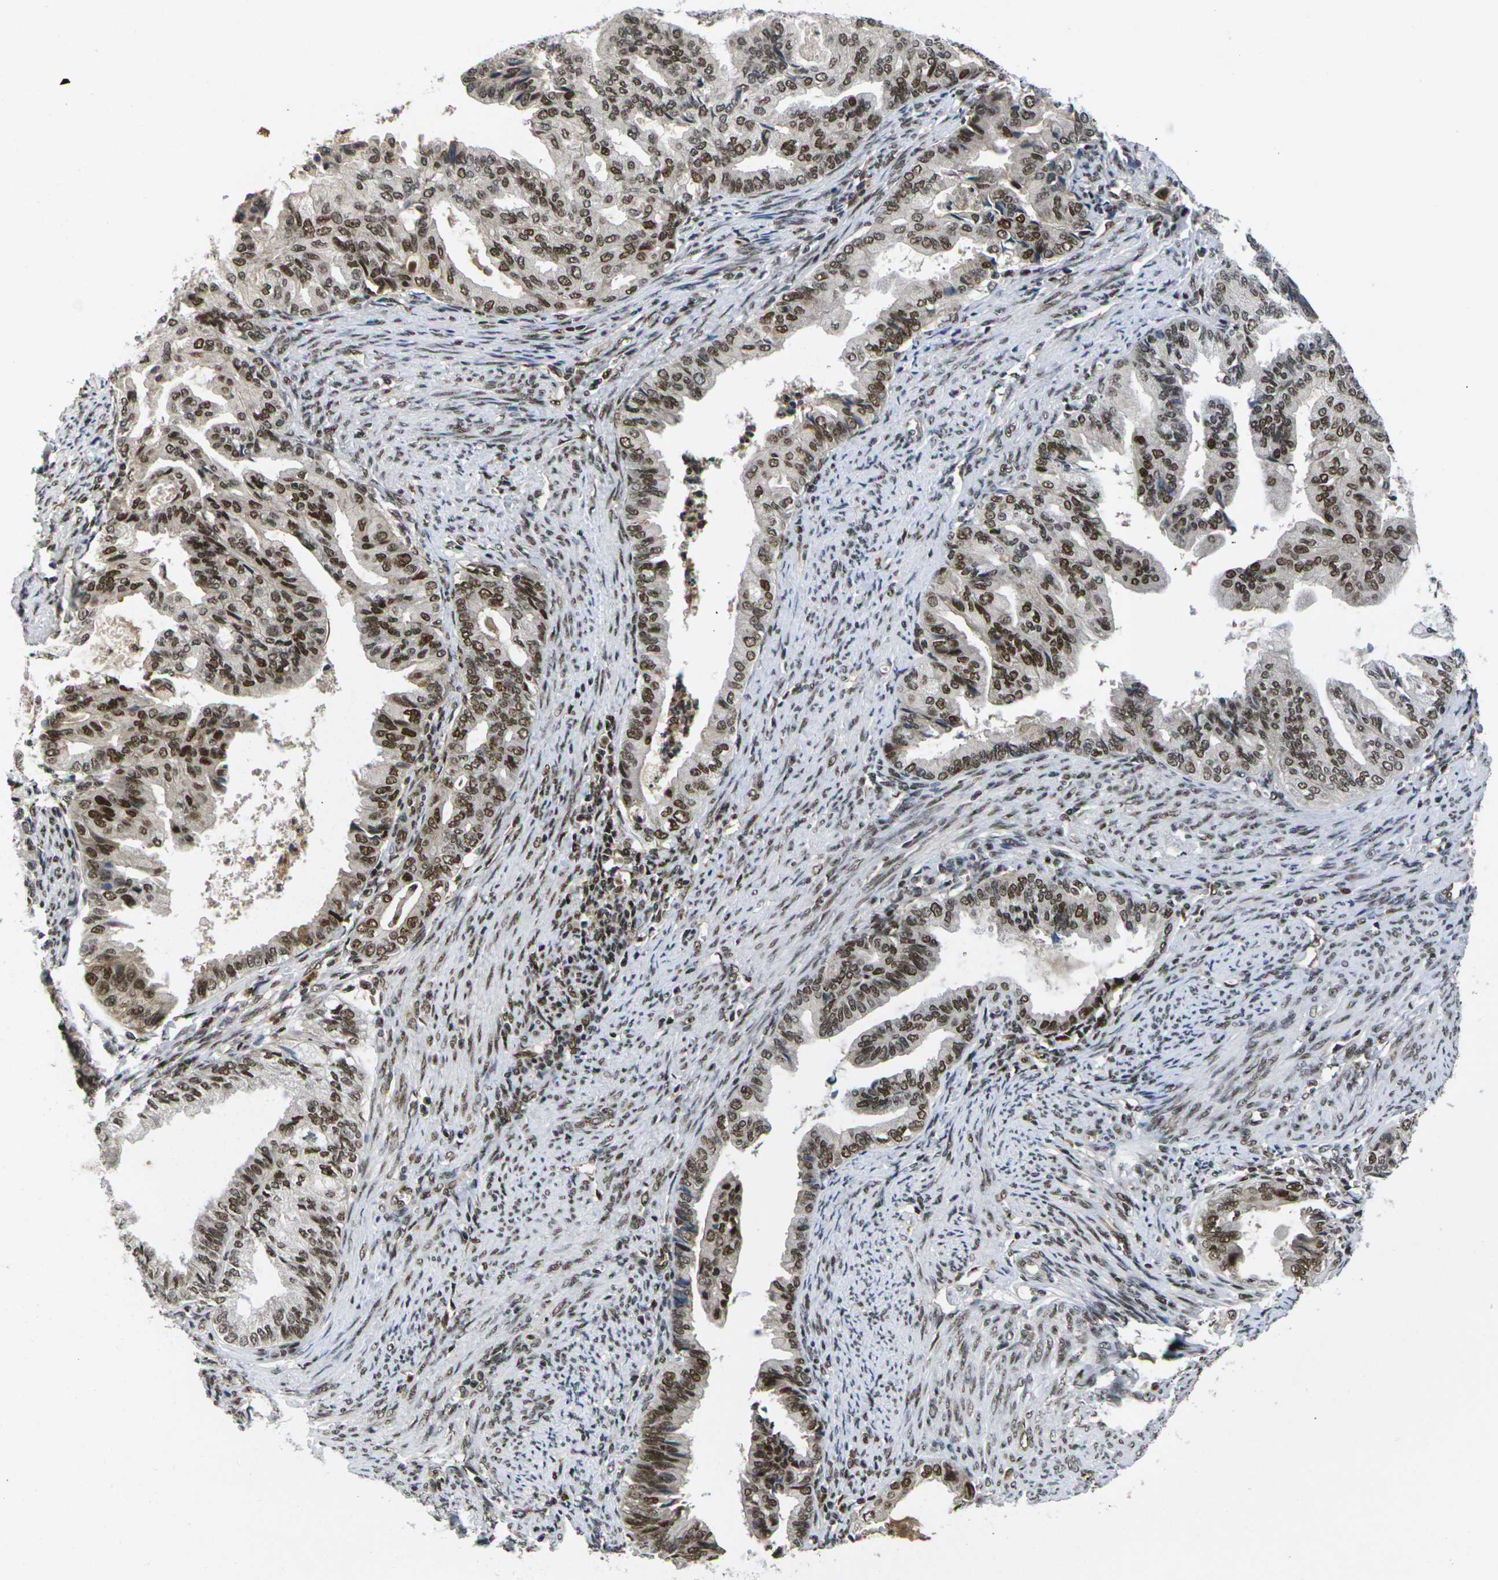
{"staining": {"intensity": "strong", "quantity": ">75%", "location": "nuclear"}, "tissue": "endometrial cancer", "cell_type": "Tumor cells", "image_type": "cancer", "snomed": [{"axis": "morphology", "description": "Adenocarcinoma, NOS"}, {"axis": "topography", "description": "Endometrium"}], "caption": "Immunohistochemical staining of adenocarcinoma (endometrial) displays high levels of strong nuclear protein positivity in about >75% of tumor cells. Immunohistochemistry stains the protein in brown and the nuclei are stained blue.", "gene": "GTF2E1", "patient": {"sex": "female", "age": 86}}